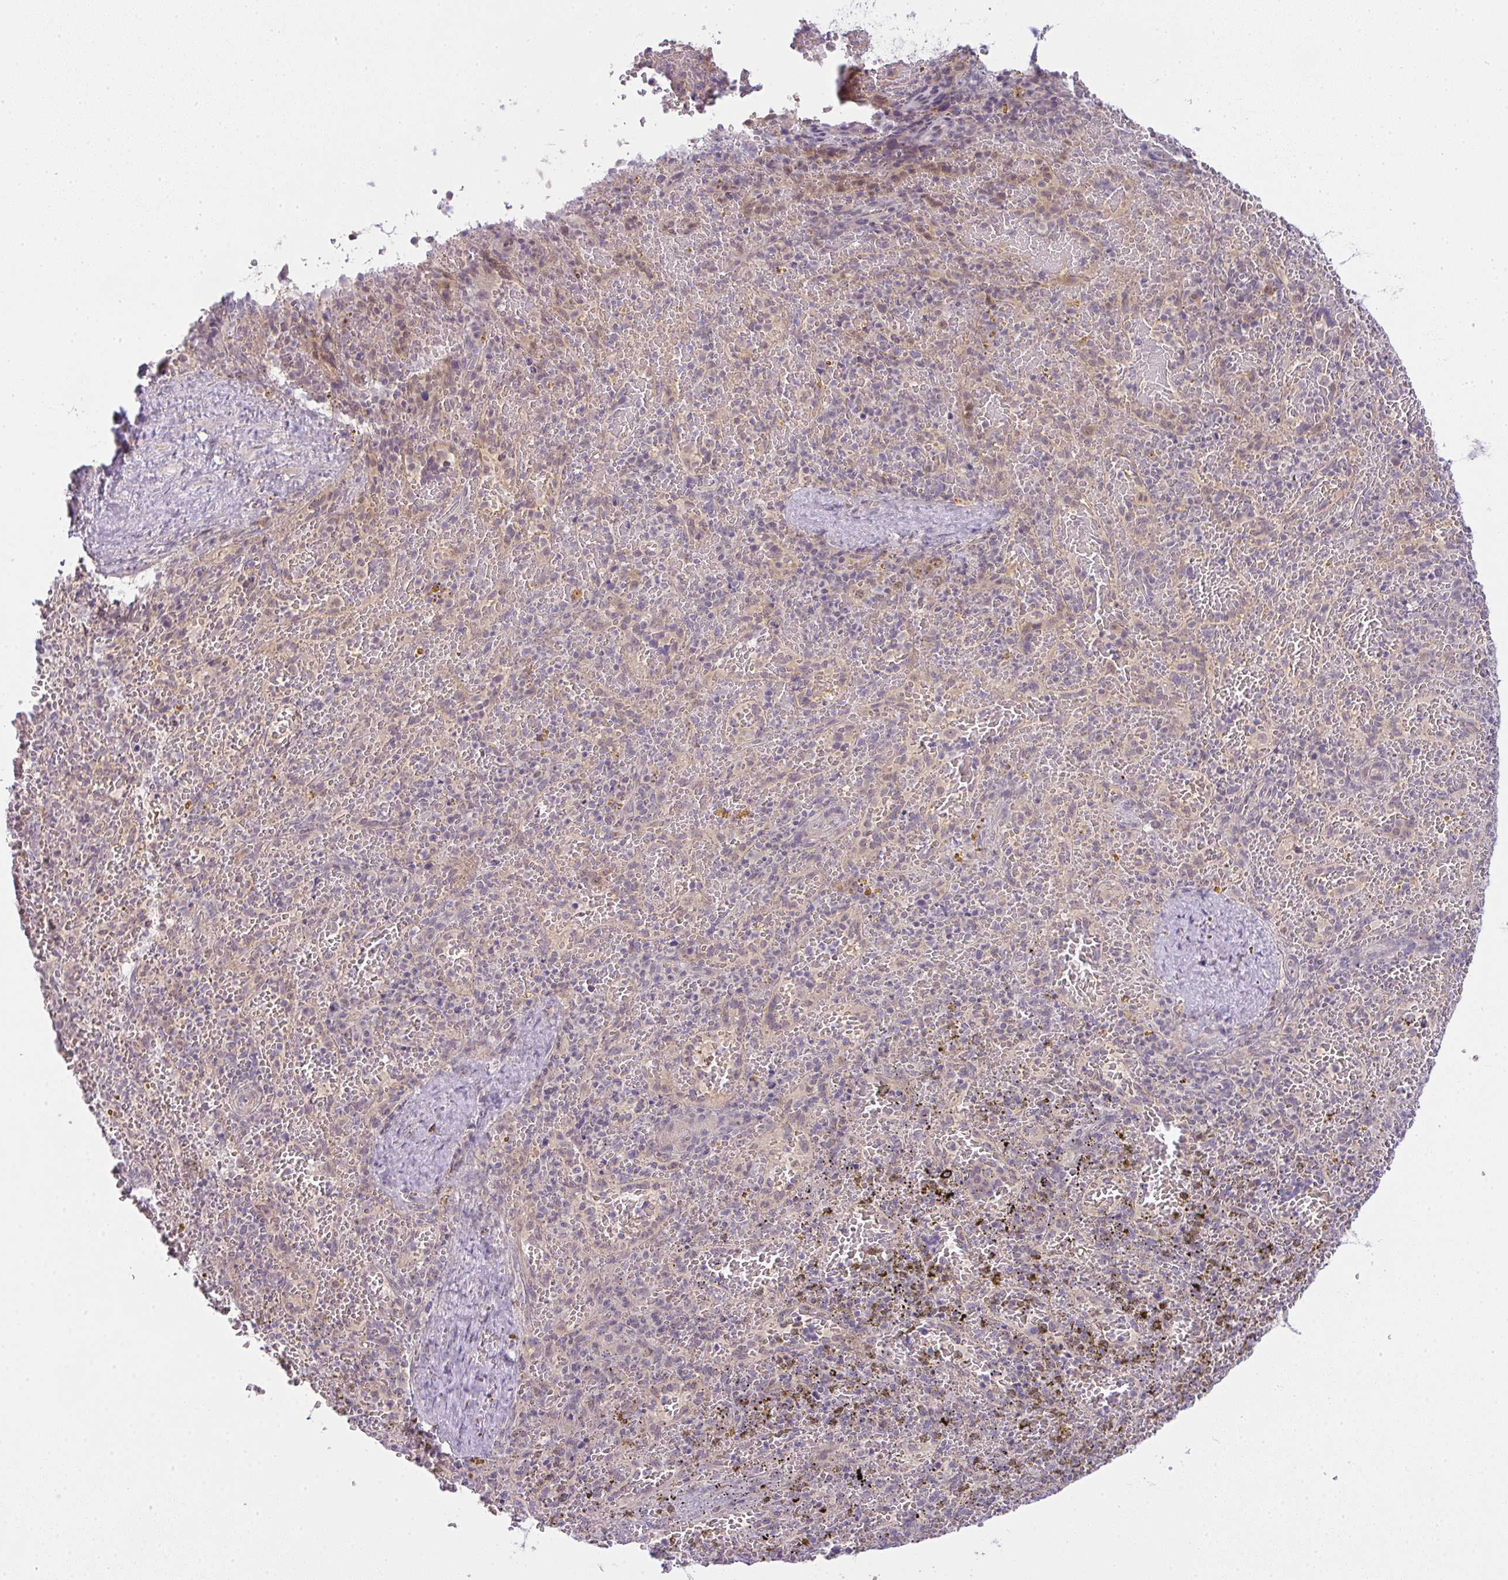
{"staining": {"intensity": "negative", "quantity": "none", "location": "none"}, "tissue": "spleen", "cell_type": "Cells in red pulp", "image_type": "normal", "snomed": [{"axis": "morphology", "description": "Normal tissue, NOS"}, {"axis": "topography", "description": "Spleen"}], "caption": "IHC of unremarkable human spleen displays no positivity in cells in red pulp.", "gene": "CSE1L", "patient": {"sex": "female", "age": 50}}